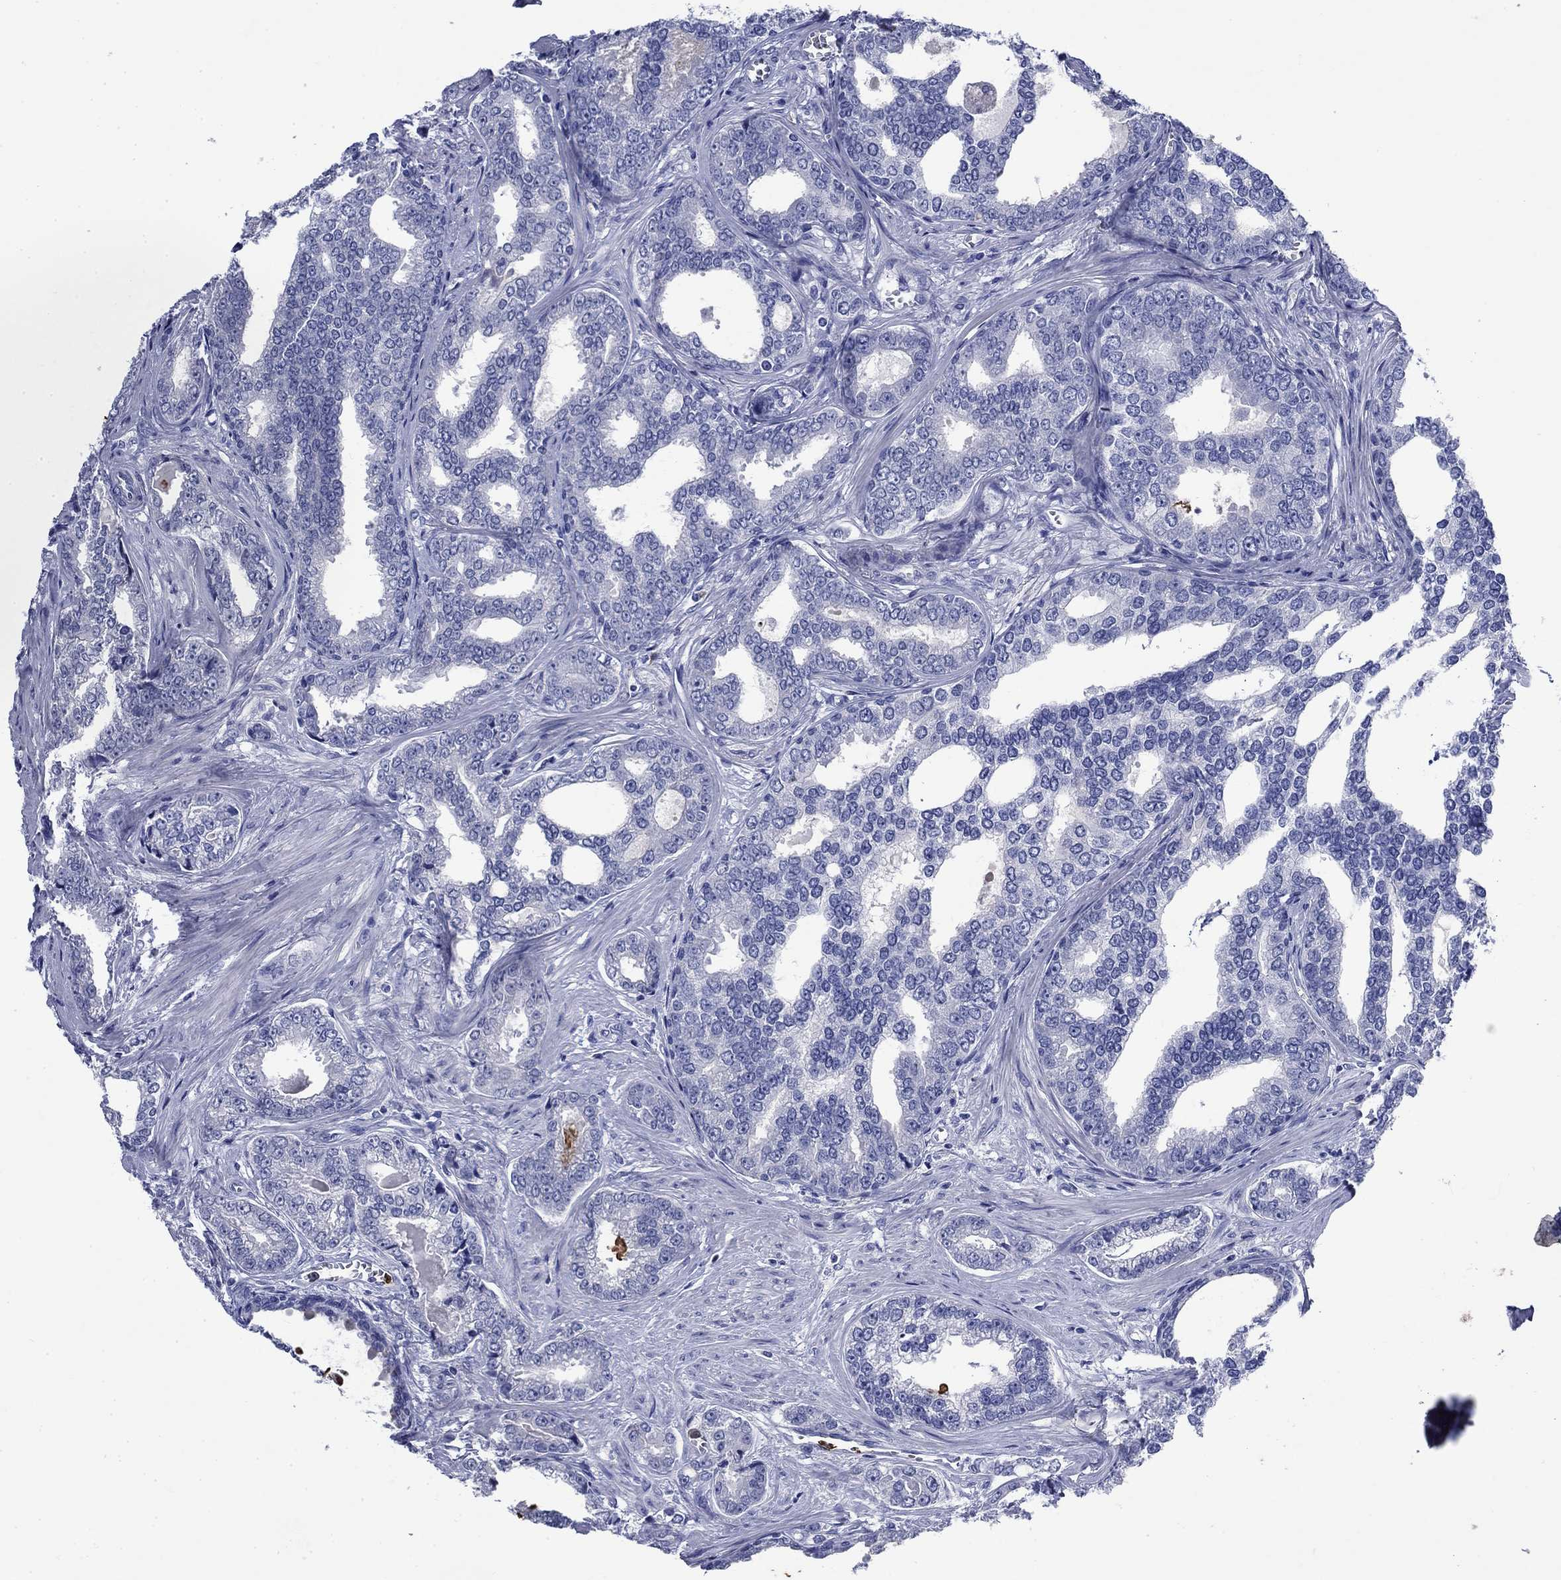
{"staining": {"intensity": "negative", "quantity": "none", "location": "none"}, "tissue": "prostate cancer", "cell_type": "Tumor cells", "image_type": "cancer", "snomed": [{"axis": "morphology", "description": "Adenocarcinoma, NOS"}, {"axis": "topography", "description": "Prostate"}], "caption": "DAB immunohistochemical staining of human prostate adenocarcinoma exhibits no significant positivity in tumor cells. The staining was performed using DAB to visualize the protein expression in brown, while the nuclei were stained in blue with hematoxylin (Magnification: 20x).", "gene": "TFR2", "patient": {"sex": "male", "age": 67}}